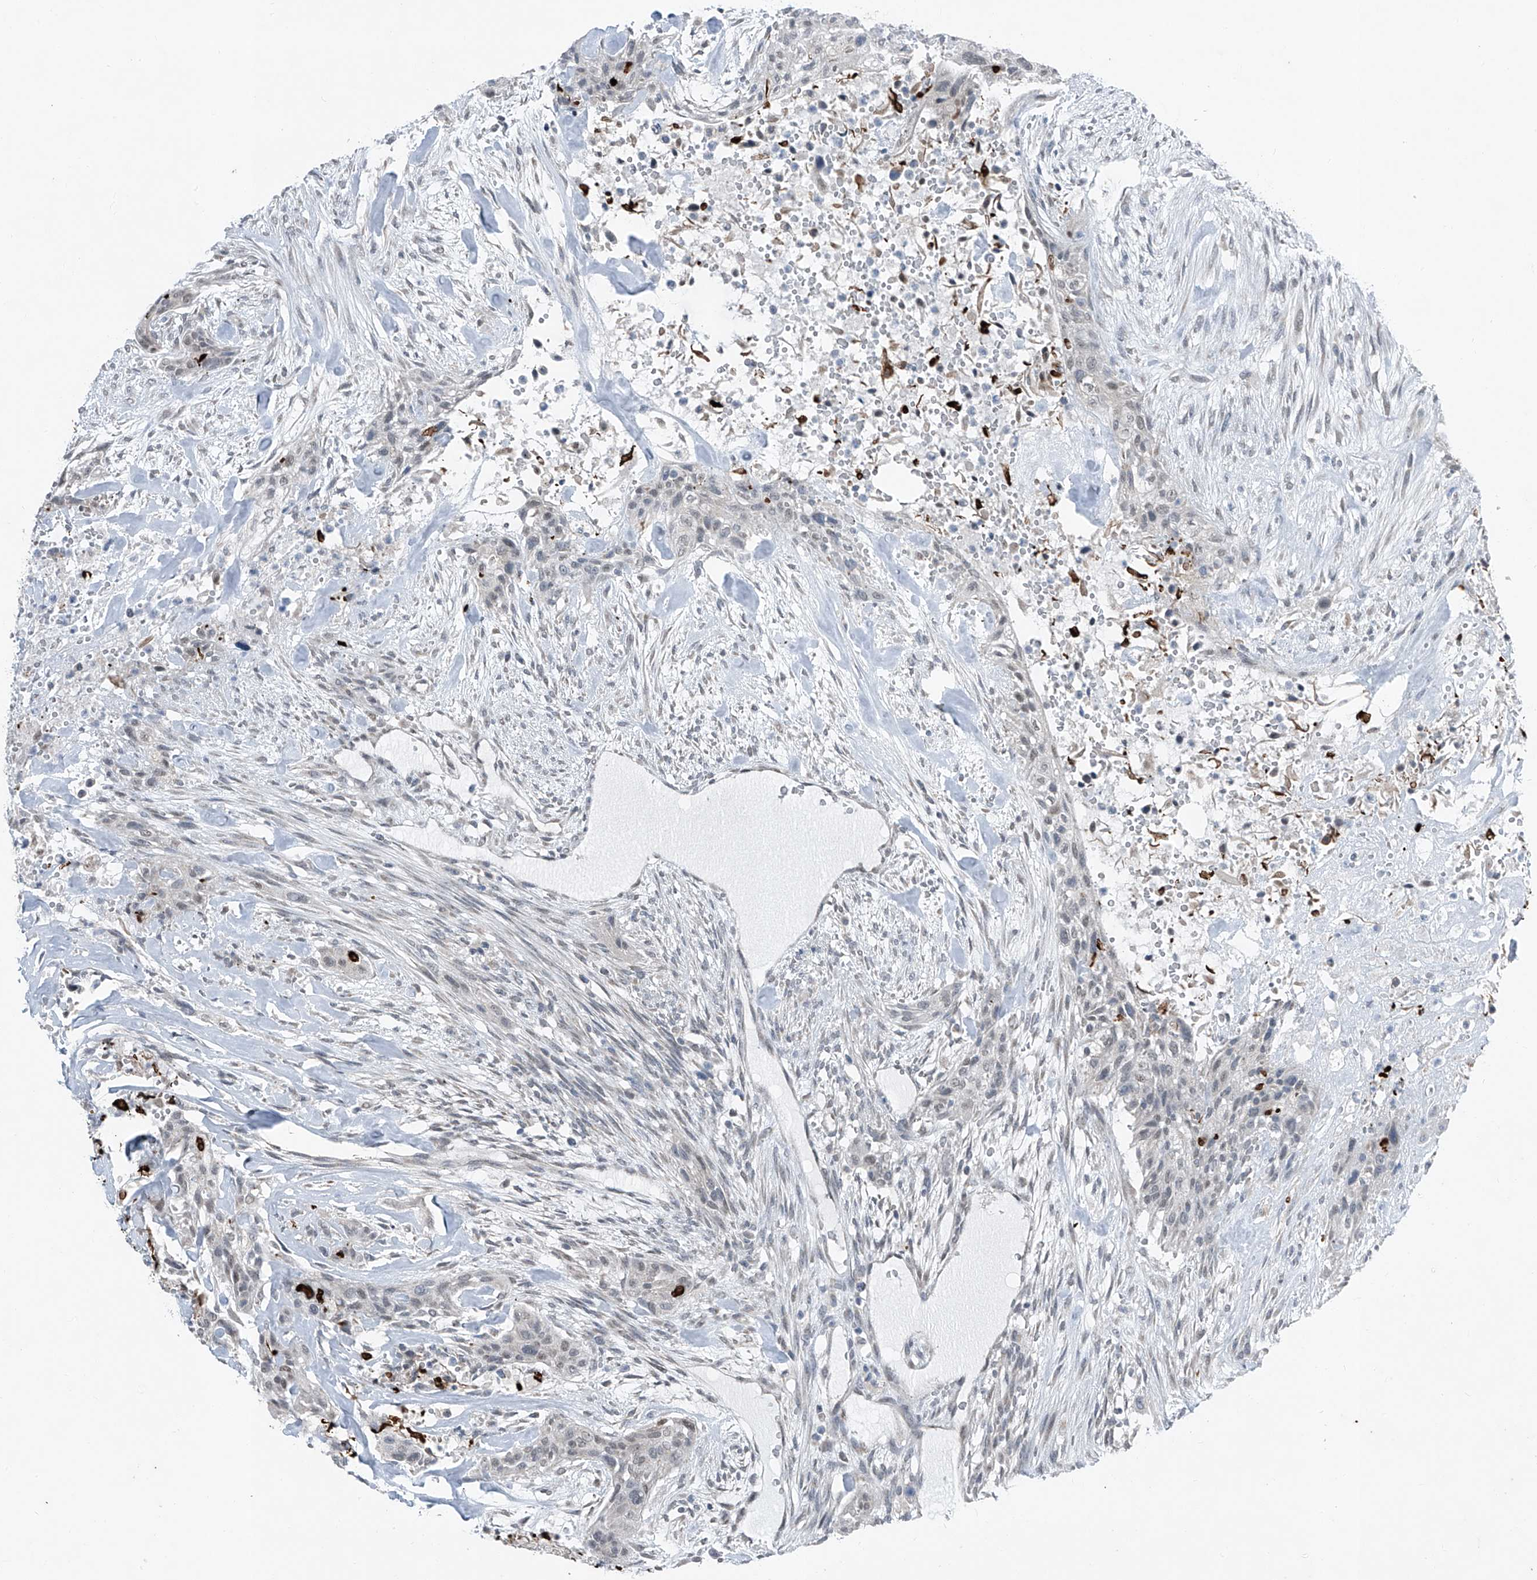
{"staining": {"intensity": "negative", "quantity": "none", "location": "none"}, "tissue": "urothelial cancer", "cell_type": "Tumor cells", "image_type": "cancer", "snomed": [{"axis": "morphology", "description": "Urothelial carcinoma, High grade"}, {"axis": "topography", "description": "Urinary bladder"}], "caption": "There is no significant staining in tumor cells of urothelial cancer.", "gene": "DYRK1B", "patient": {"sex": "male", "age": 35}}